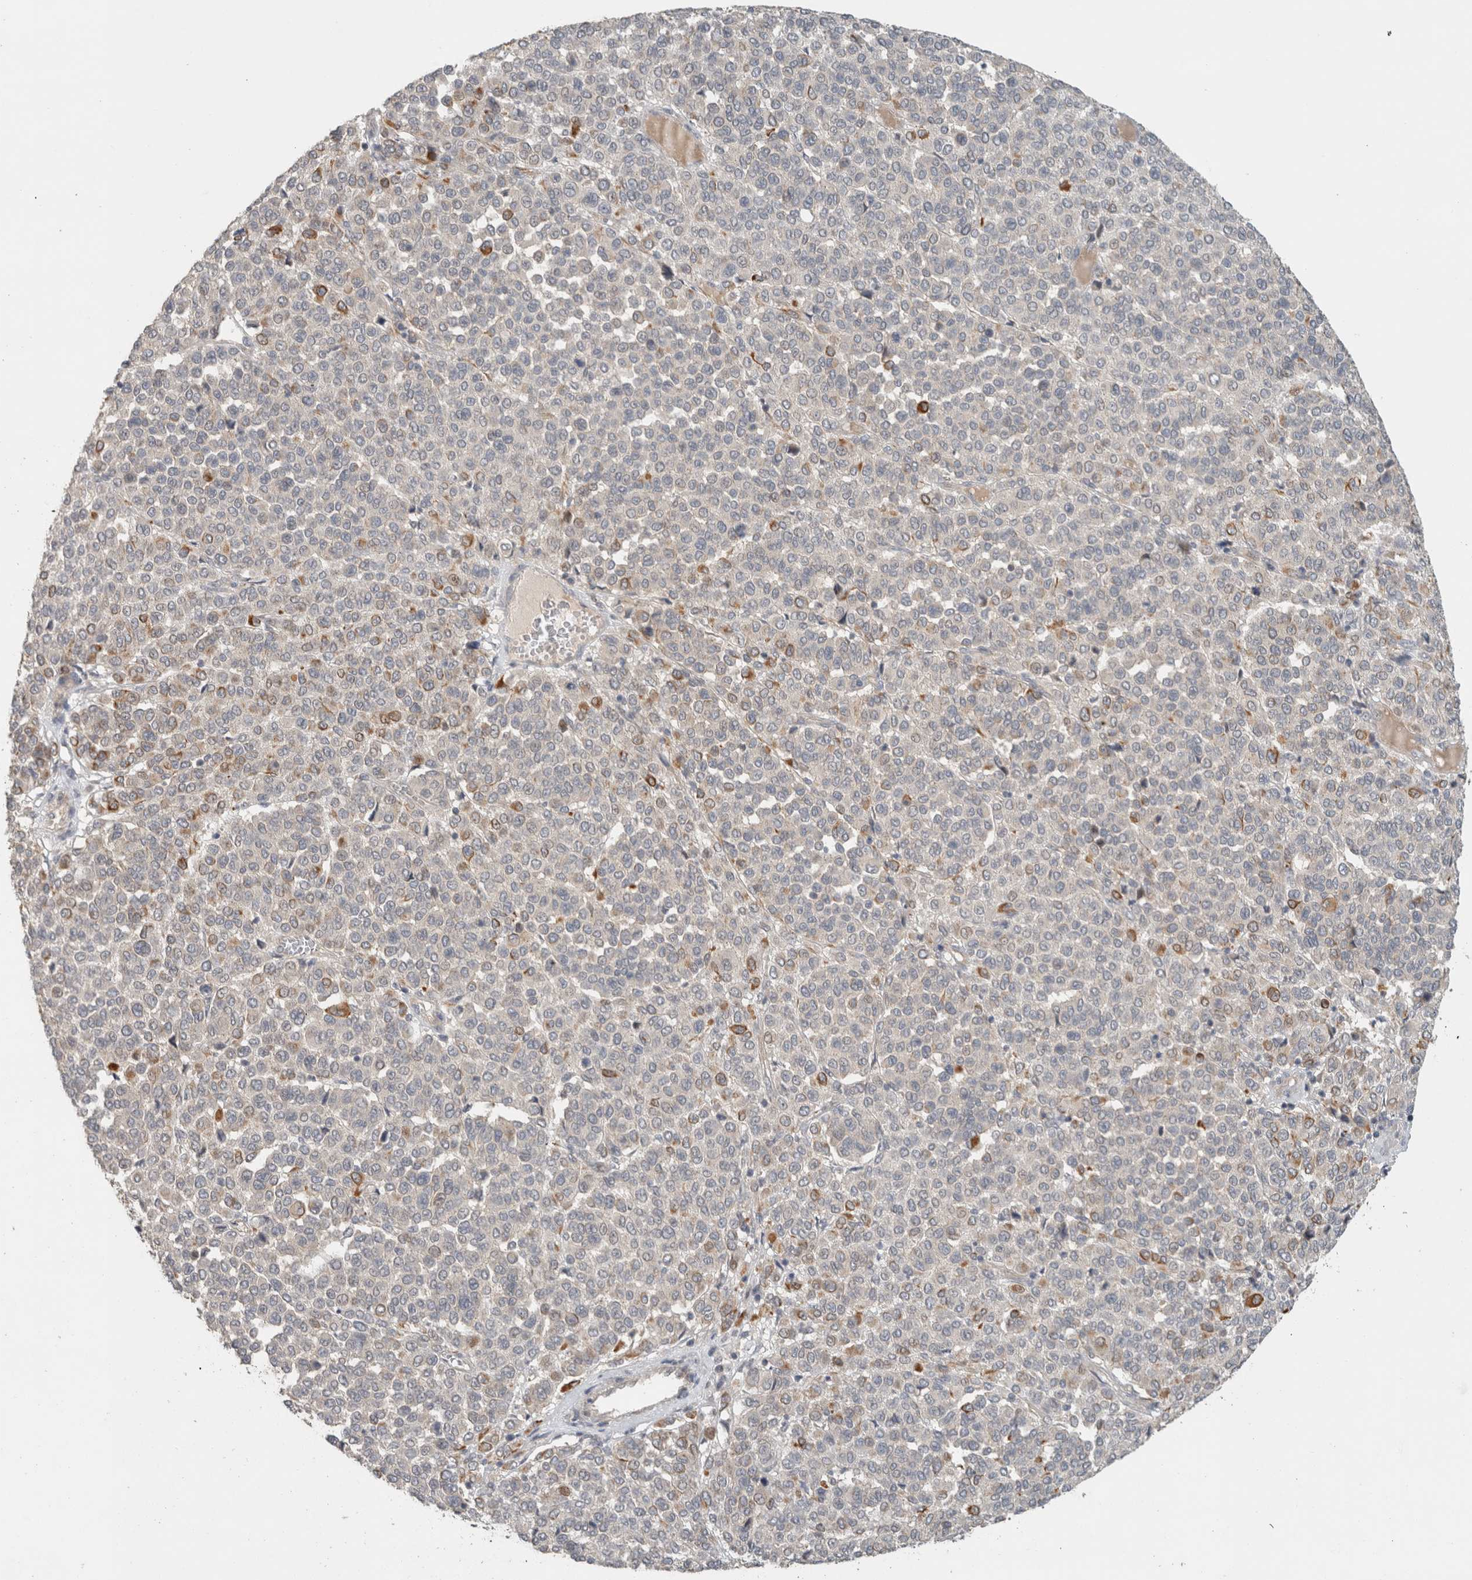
{"staining": {"intensity": "negative", "quantity": "none", "location": "none"}, "tissue": "melanoma", "cell_type": "Tumor cells", "image_type": "cancer", "snomed": [{"axis": "morphology", "description": "Malignant melanoma, Metastatic site"}, {"axis": "topography", "description": "Pancreas"}], "caption": "DAB (3,3'-diaminobenzidine) immunohistochemical staining of human malignant melanoma (metastatic site) reveals no significant positivity in tumor cells. (Stains: DAB (3,3'-diaminobenzidine) immunohistochemistry with hematoxylin counter stain, Microscopy: brightfield microscopy at high magnification).", "gene": "ERCC6L2", "patient": {"sex": "female", "age": 30}}